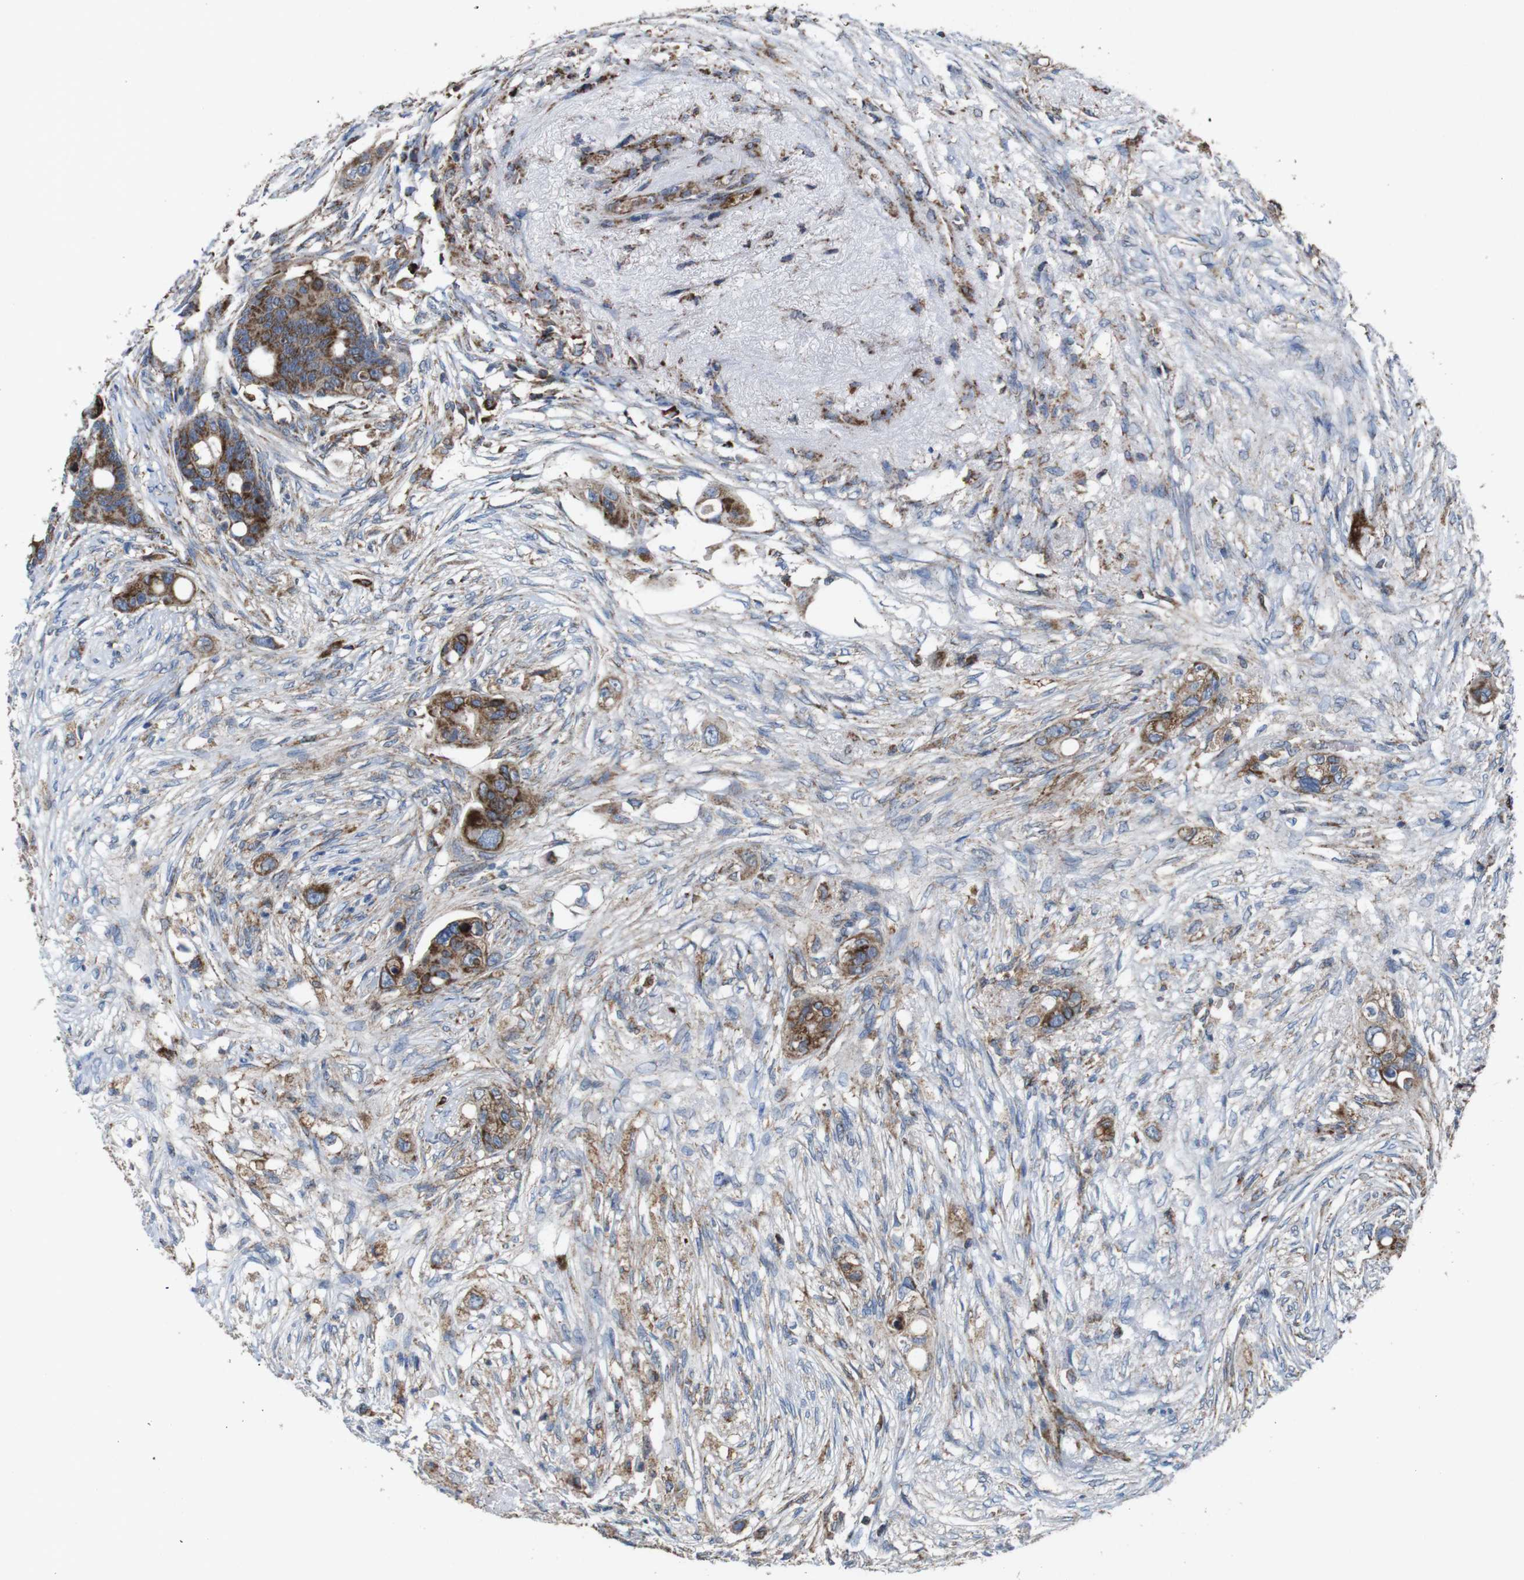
{"staining": {"intensity": "moderate", "quantity": ">75%", "location": "cytoplasmic/membranous"}, "tissue": "colorectal cancer", "cell_type": "Tumor cells", "image_type": "cancer", "snomed": [{"axis": "morphology", "description": "Adenocarcinoma, NOS"}, {"axis": "topography", "description": "Colon"}], "caption": "Immunohistochemical staining of adenocarcinoma (colorectal) displays medium levels of moderate cytoplasmic/membranous staining in about >75% of tumor cells.", "gene": "HK1", "patient": {"sex": "female", "age": 57}}